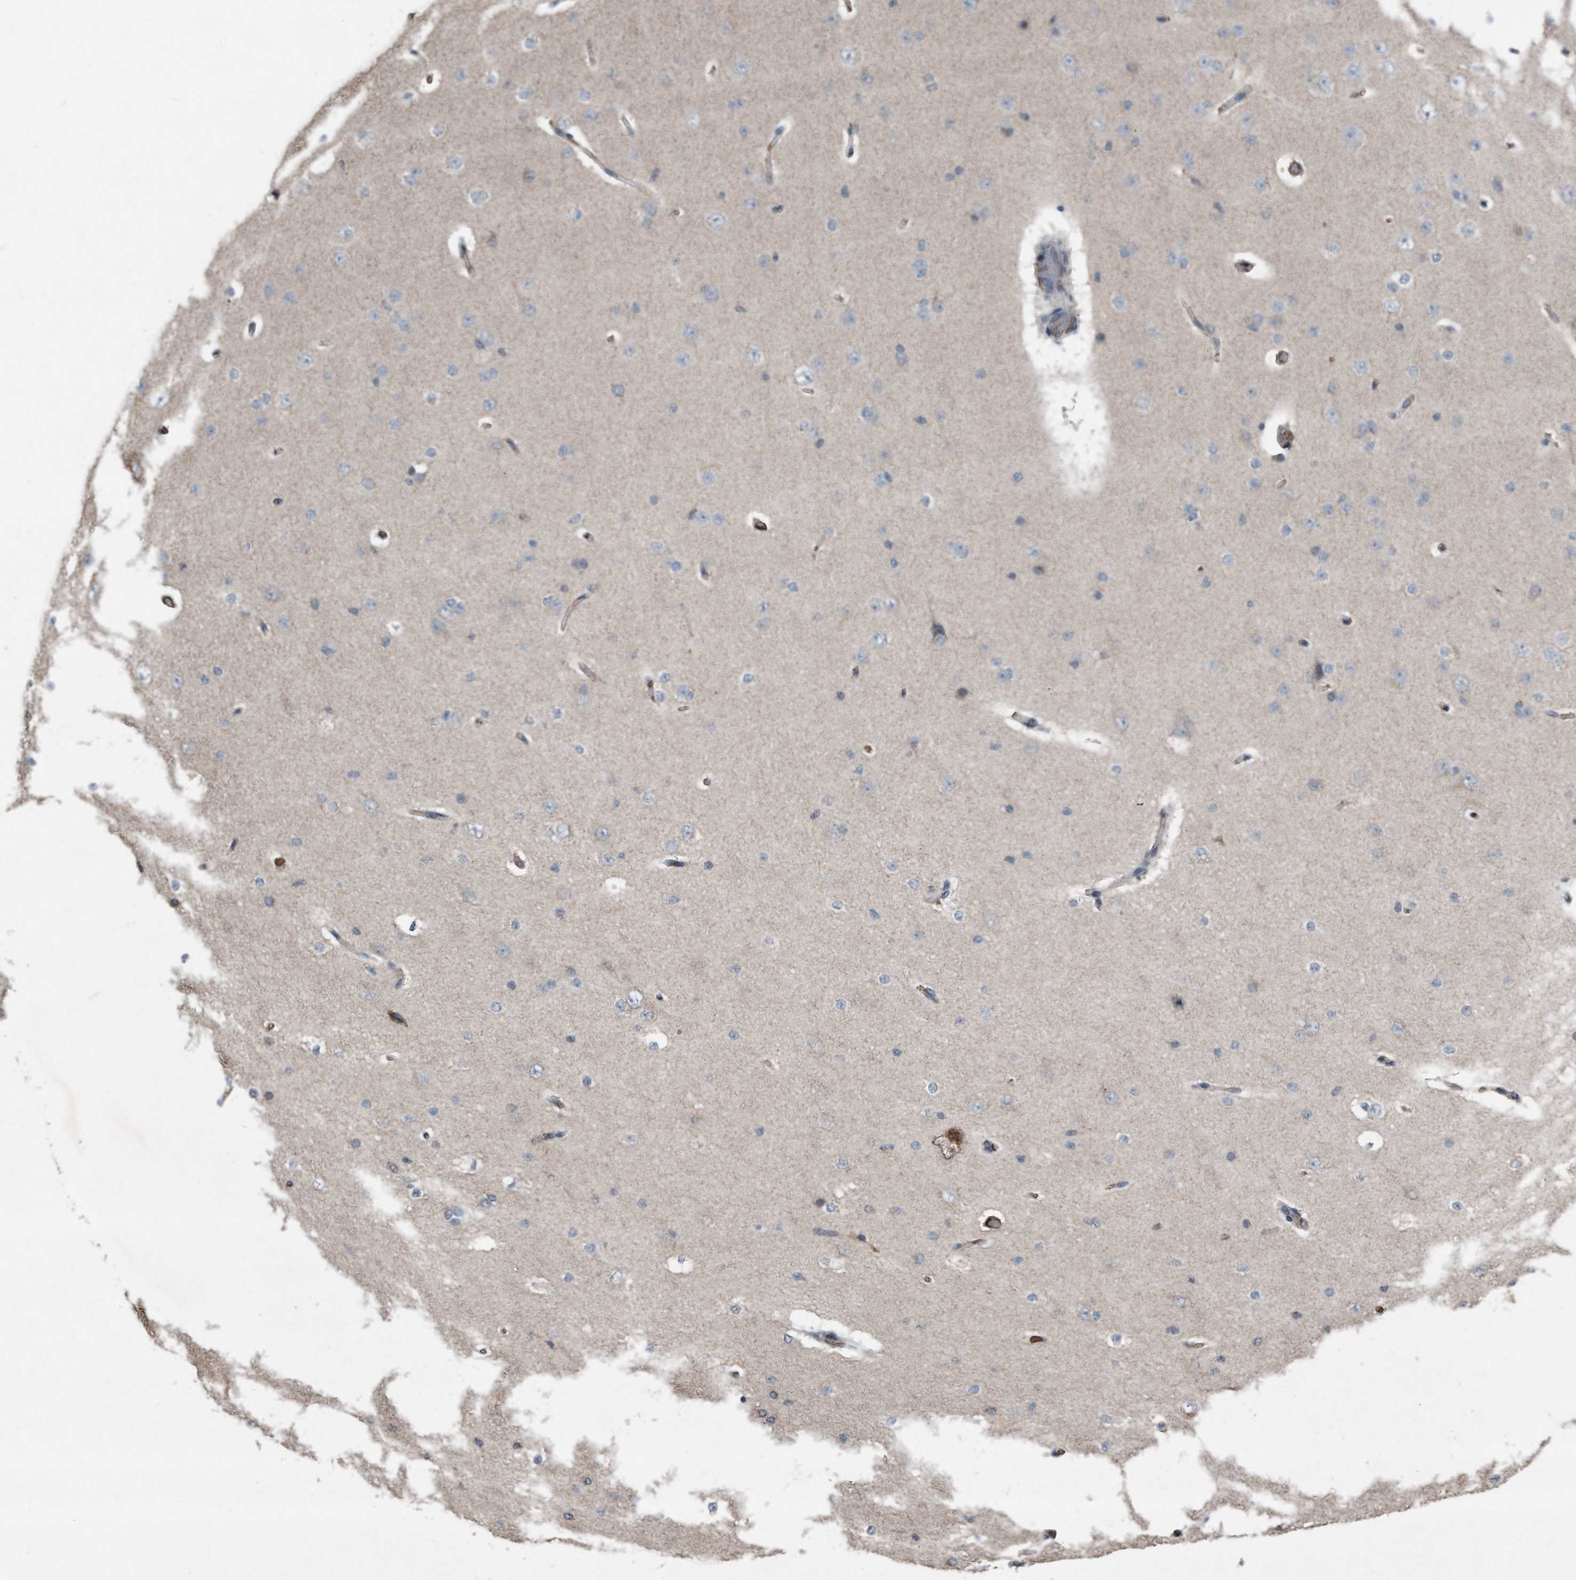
{"staining": {"intensity": "weak", "quantity": ">75%", "location": "cytoplasmic/membranous"}, "tissue": "cerebral cortex", "cell_type": "Endothelial cells", "image_type": "normal", "snomed": [{"axis": "morphology", "description": "Normal tissue, NOS"}, {"axis": "morphology", "description": "Developmental malformation"}, {"axis": "topography", "description": "Cerebral cortex"}], "caption": "Brown immunohistochemical staining in benign human cerebral cortex displays weak cytoplasmic/membranous staining in about >75% of endothelial cells.", "gene": "SDHA", "patient": {"sex": "female", "age": 30}}